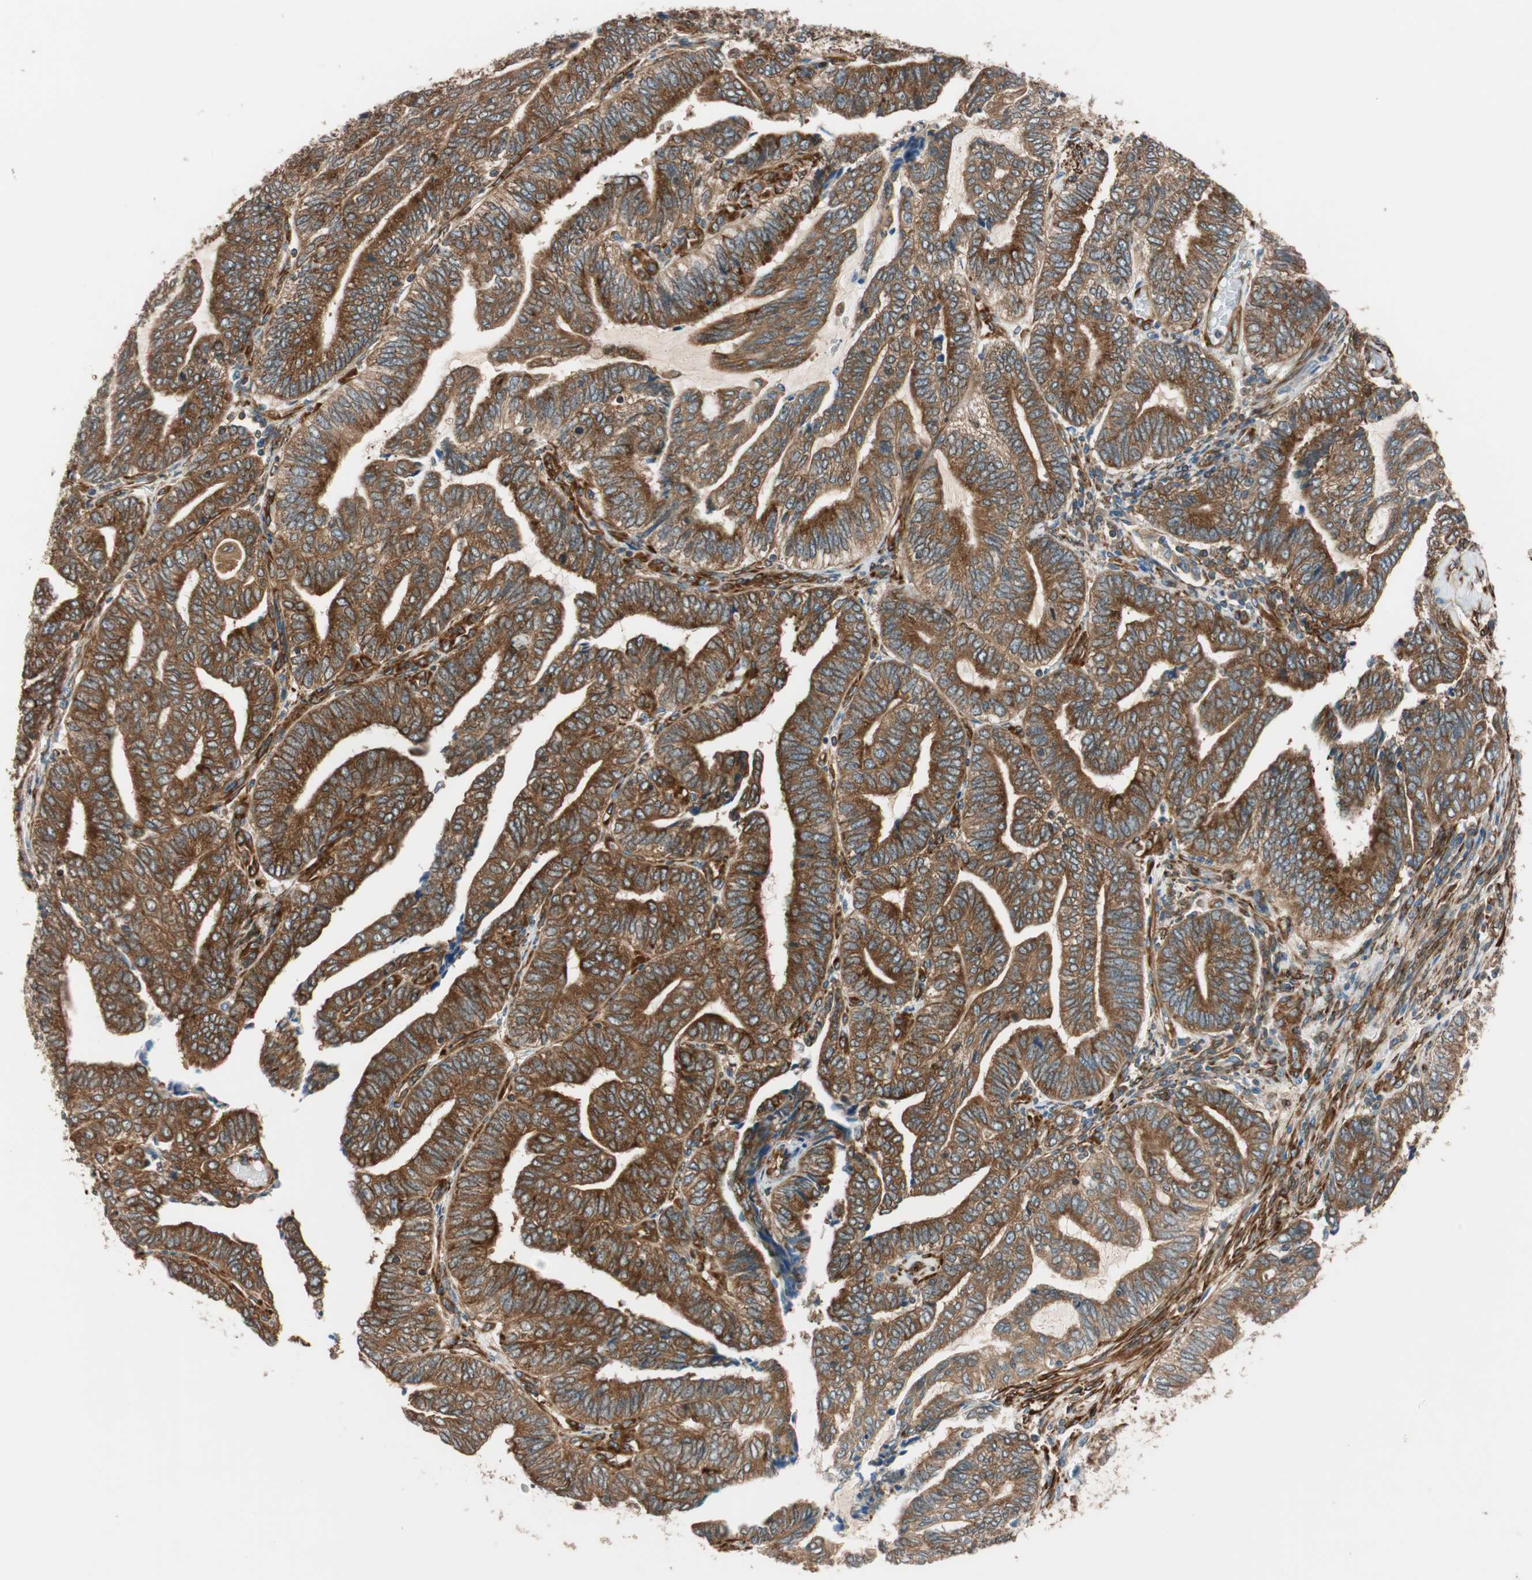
{"staining": {"intensity": "strong", "quantity": ">75%", "location": "cytoplasmic/membranous"}, "tissue": "endometrial cancer", "cell_type": "Tumor cells", "image_type": "cancer", "snomed": [{"axis": "morphology", "description": "Adenocarcinoma, NOS"}, {"axis": "topography", "description": "Uterus"}, {"axis": "topography", "description": "Endometrium"}], "caption": "A photomicrograph showing strong cytoplasmic/membranous positivity in approximately >75% of tumor cells in endometrial cancer (adenocarcinoma), as visualized by brown immunohistochemical staining.", "gene": "WASL", "patient": {"sex": "female", "age": 70}}